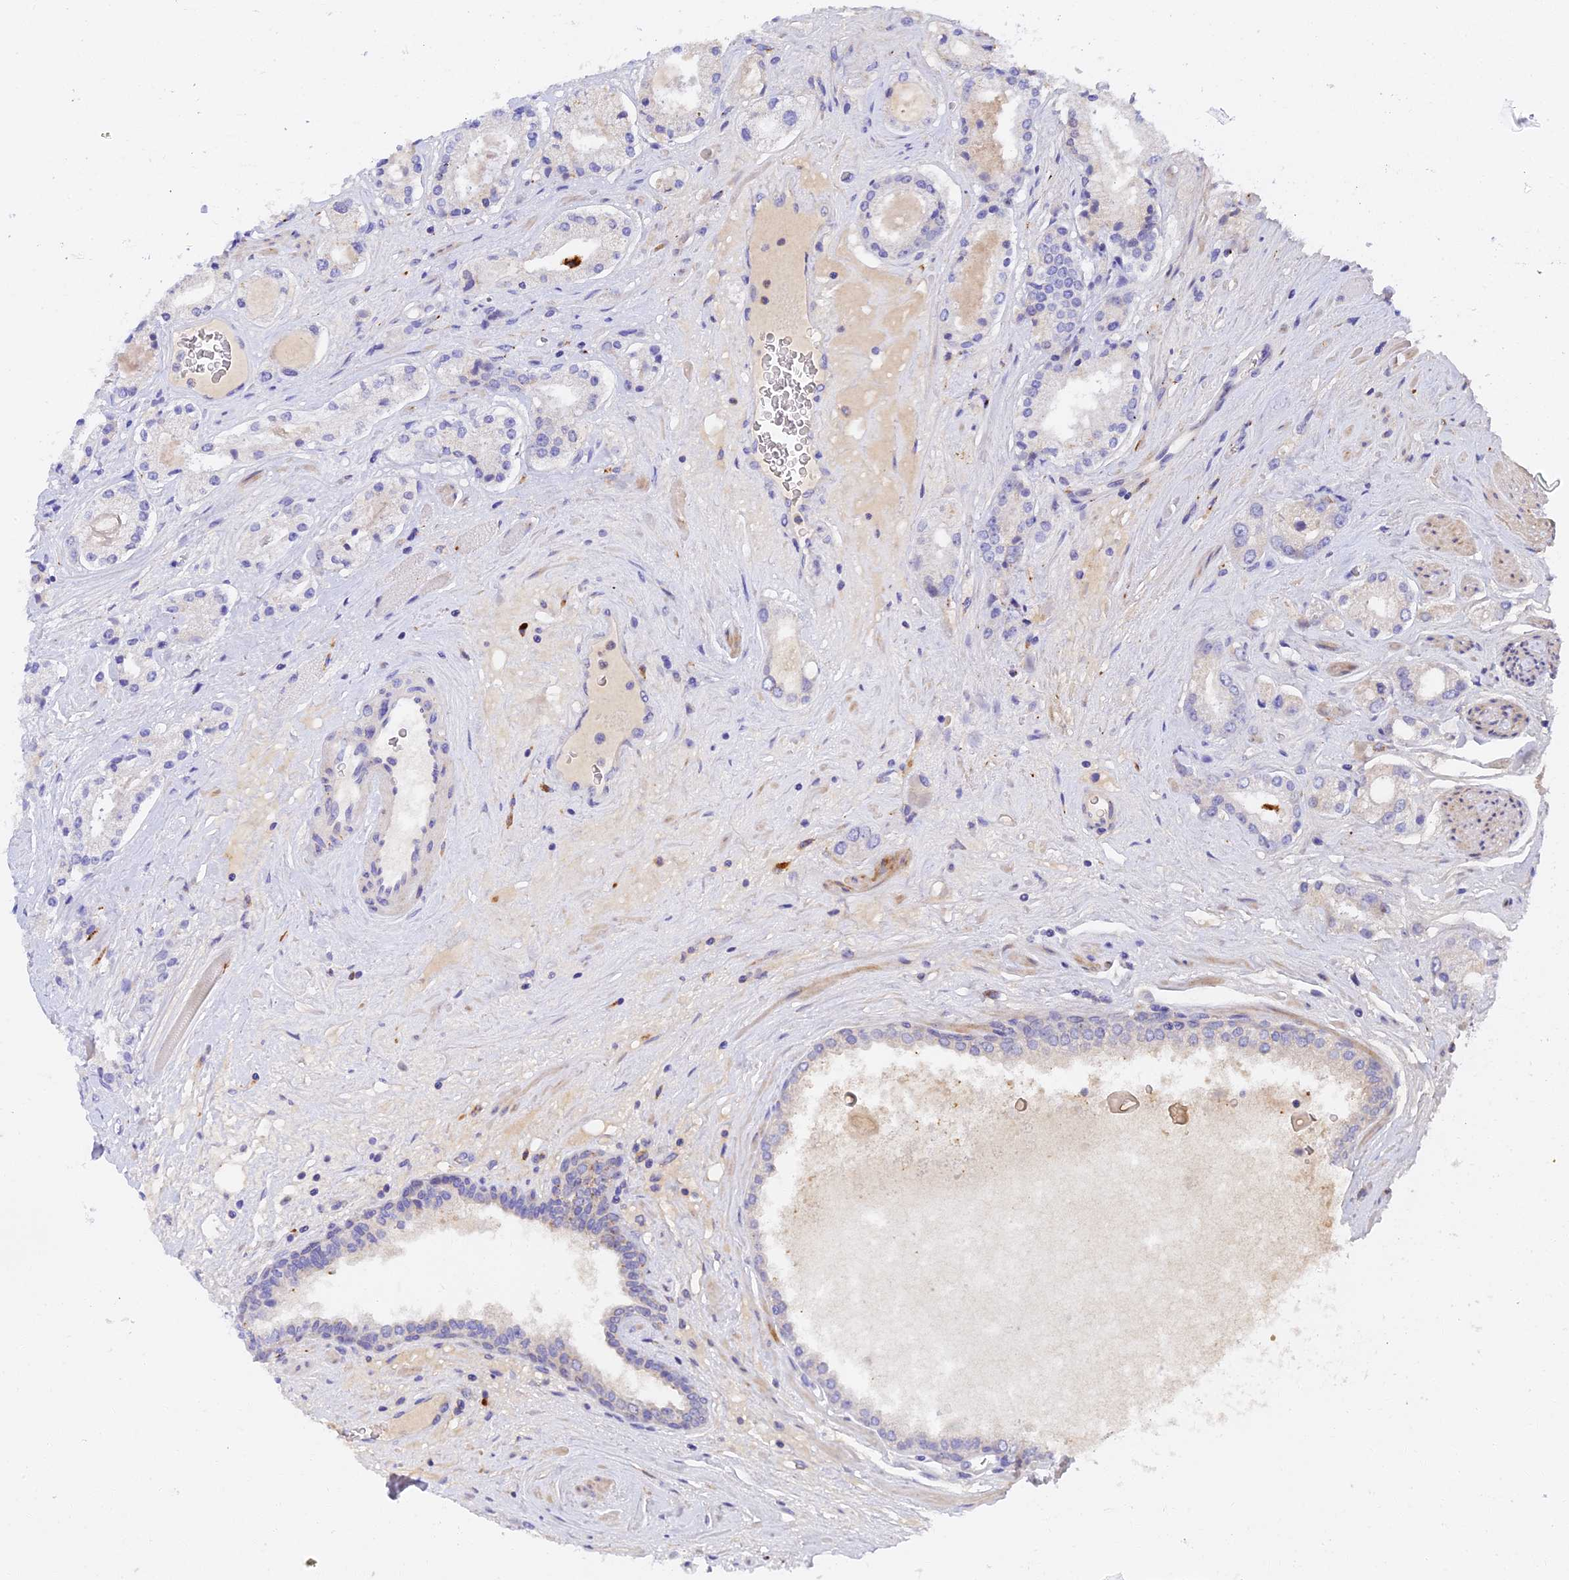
{"staining": {"intensity": "negative", "quantity": "none", "location": "none"}, "tissue": "prostate cancer", "cell_type": "Tumor cells", "image_type": "cancer", "snomed": [{"axis": "morphology", "description": "Adenocarcinoma, High grade"}, {"axis": "topography", "description": "Prostate"}], "caption": "DAB (3,3'-diaminobenzidine) immunohistochemical staining of human prostate cancer (high-grade adenocarcinoma) reveals no significant staining in tumor cells.", "gene": "RPGRIP1L", "patient": {"sex": "male", "age": 67}}